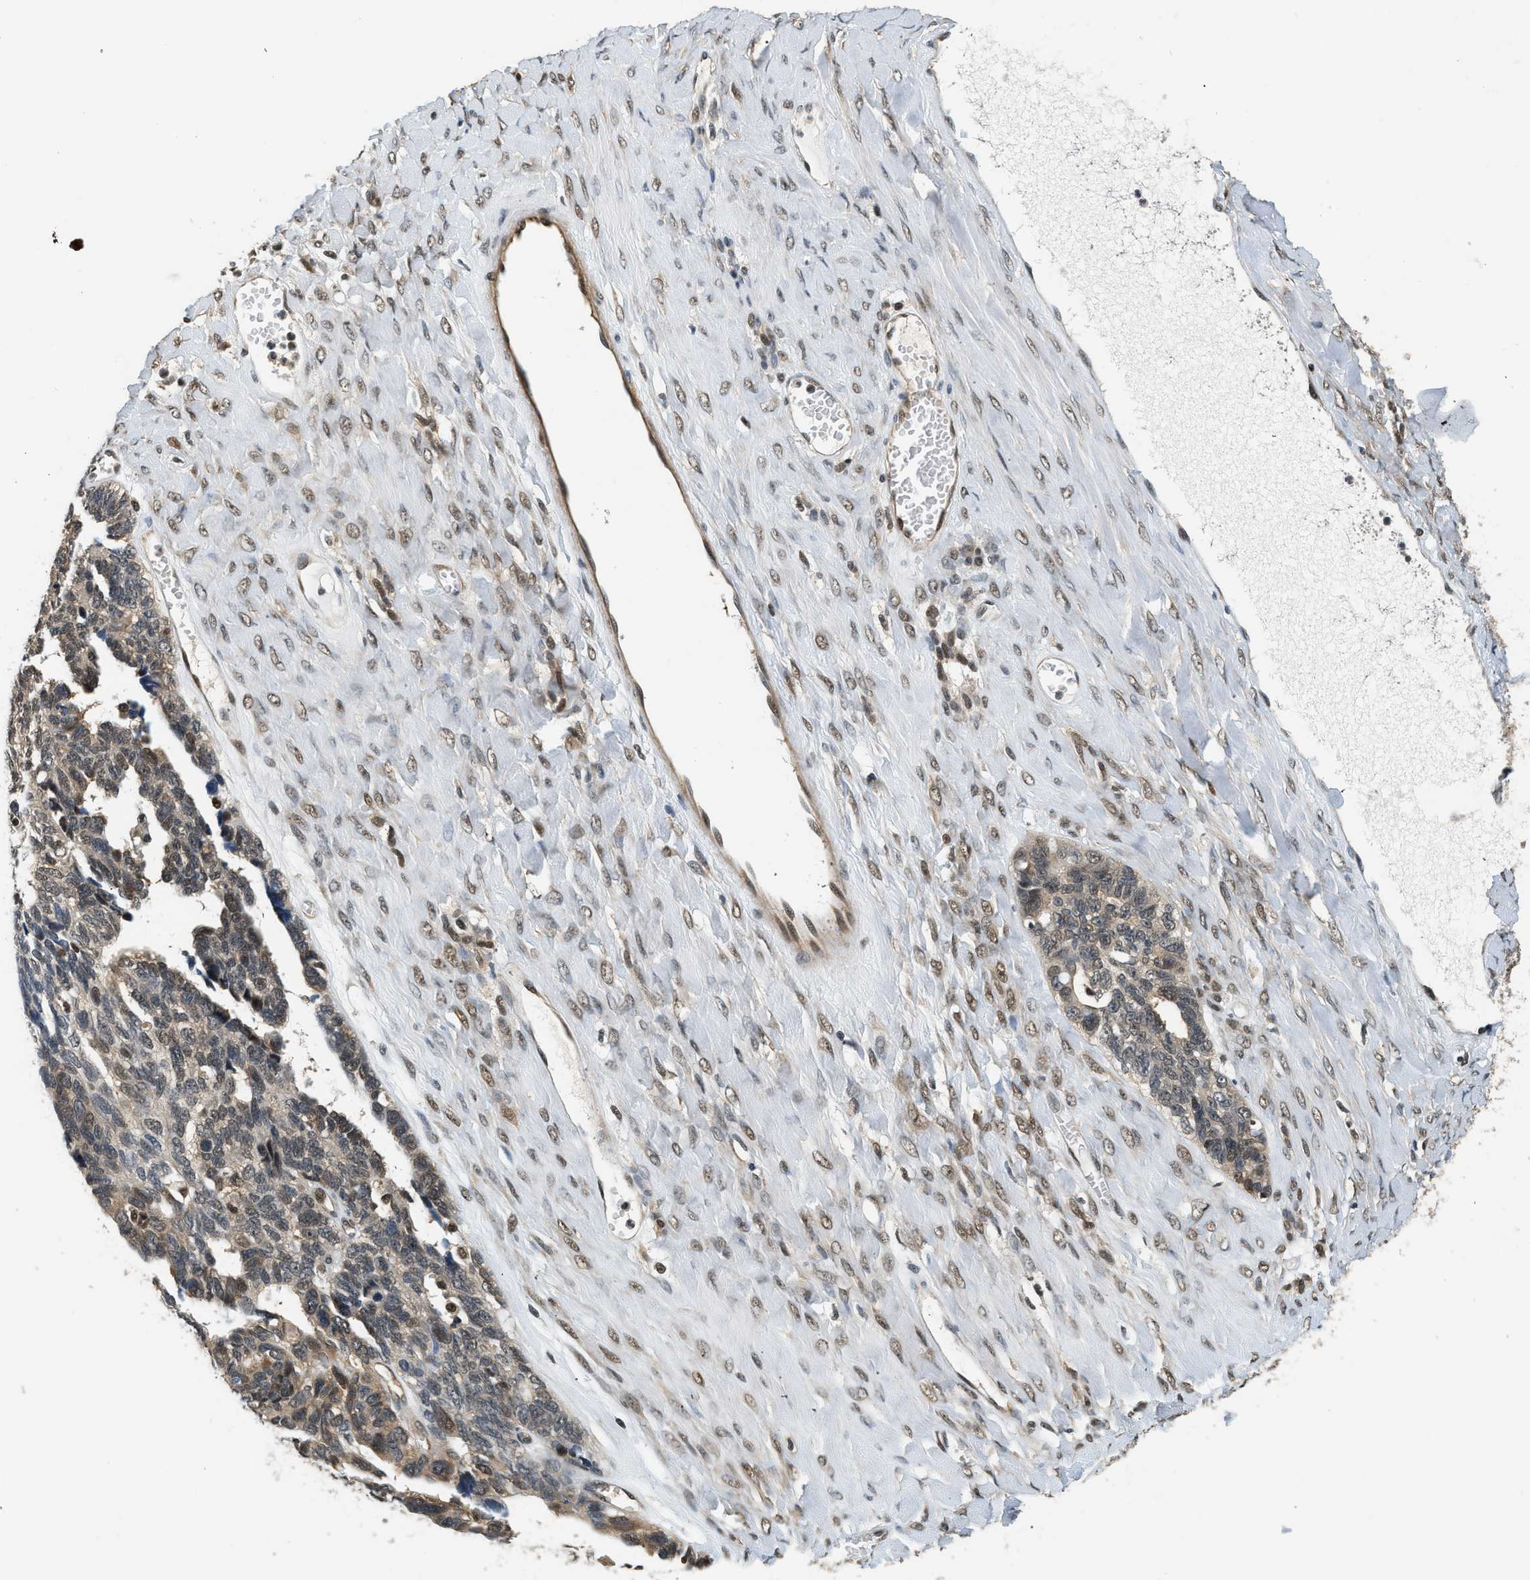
{"staining": {"intensity": "weak", "quantity": "25%-75%", "location": "cytoplasmic/membranous,nuclear"}, "tissue": "ovarian cancer", "cell_type": "Tumor cells", "image_type": "cancer", "snomed": [{"axis": "morphology", "description": "Cystadenocarcinoma, serous, NOS"}, {"axis": "topography", "description": "Ovary"}], "caption": "The micrograph shows a brown stain indicating the presence of a protein in the cytoplasmic/membranous and nuclear of tumor cells in serous cystadenocarcinoma (ovarian). (Stains: DAB (3,3'-diaminobenzidine) in brown, nuclei in blue, Microscopy: brightfield microscopy at high magnification).", "gene": "PSMD3", "patient": {"sex": "female", "age": 79}}